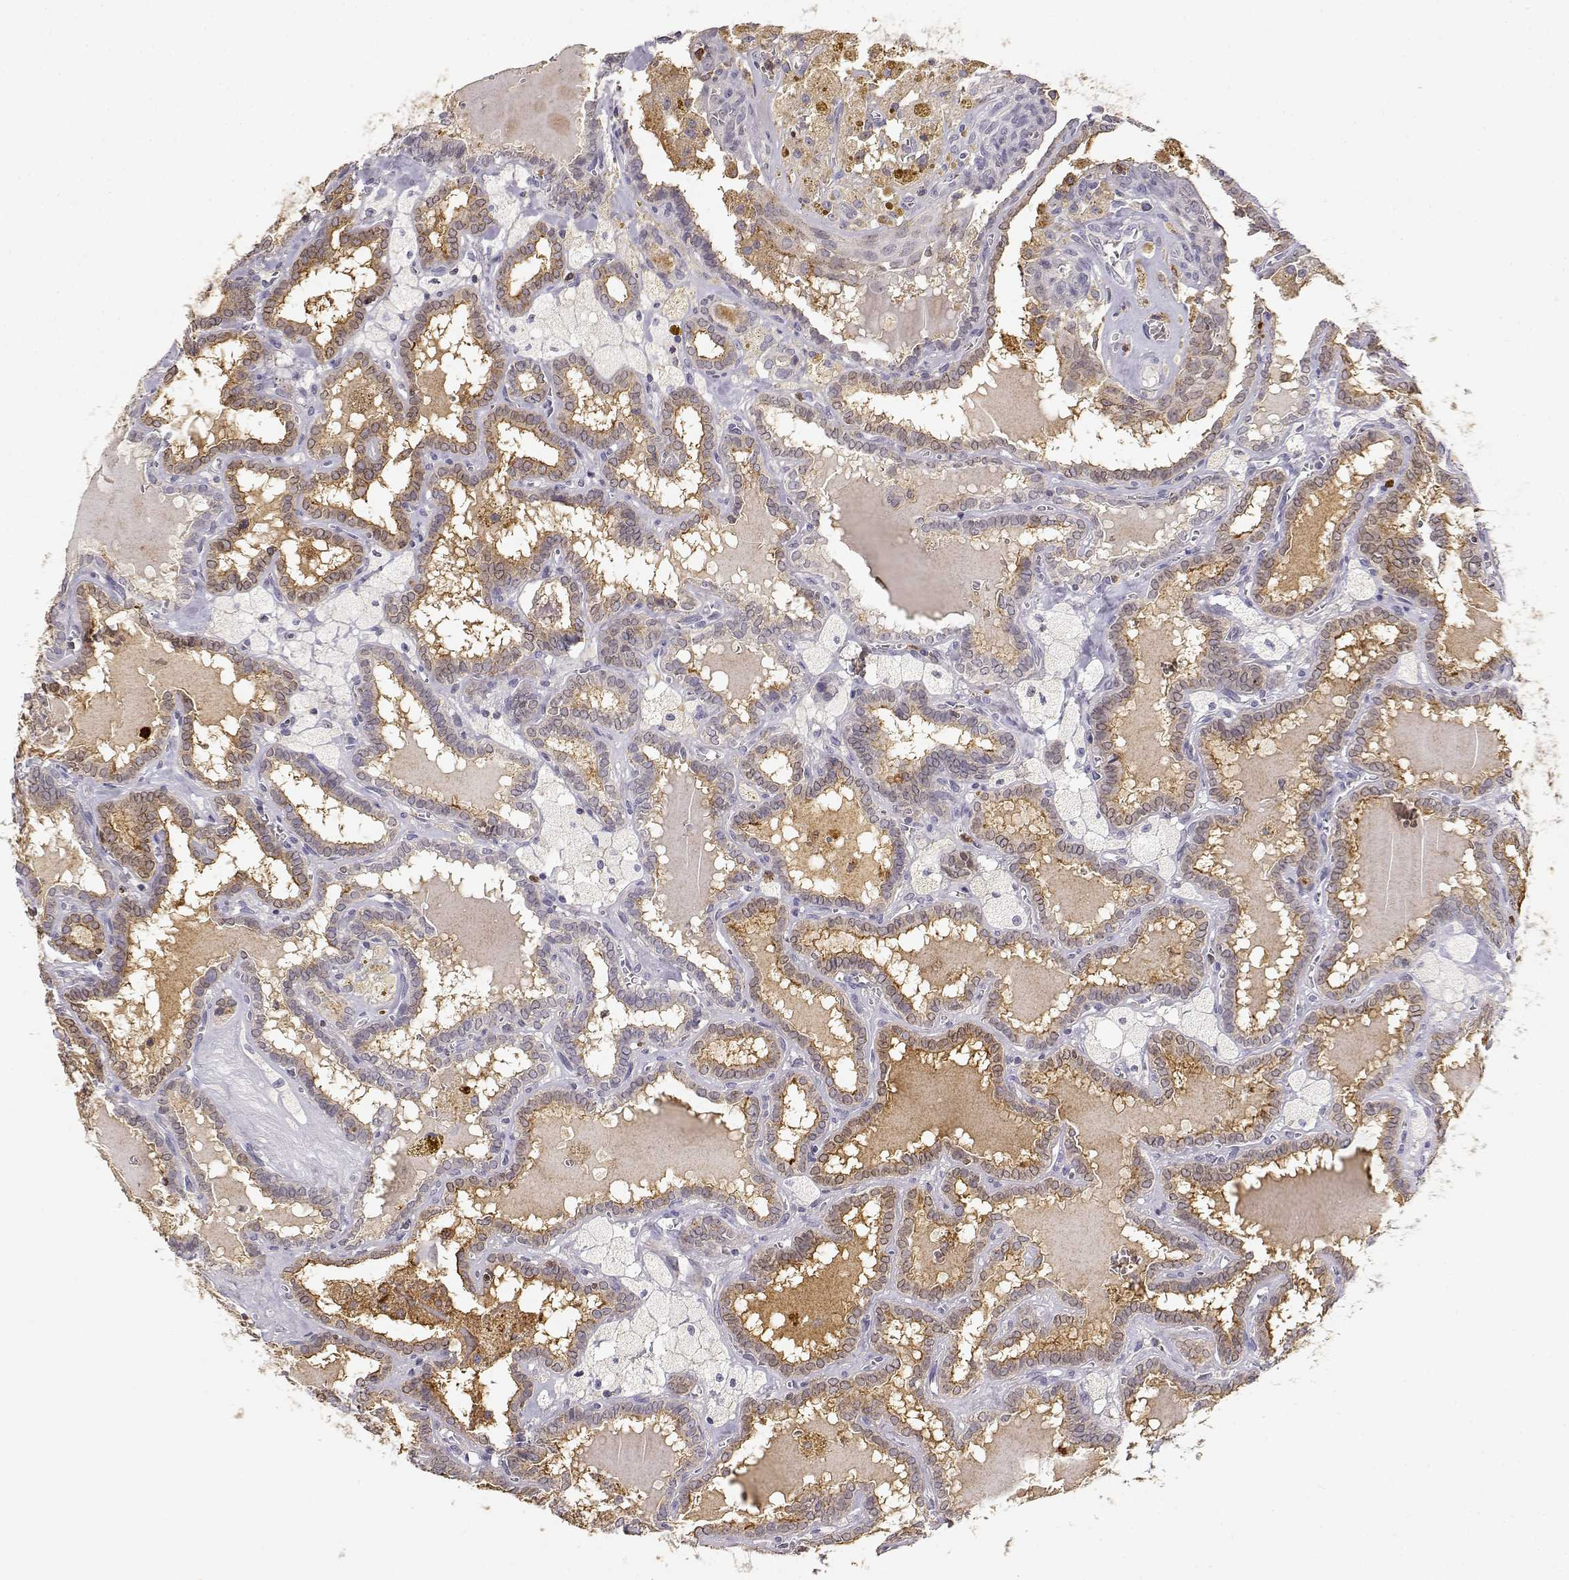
{"staining": {"intensity": "moderate", "quantity": "<25%", "location": "cytoplasmic/membranous"}, "tissue": "thyroid cancer", "cell_type": "Tumor cells", "image_type": "cancer", "snomed": [{"axis": "morphology", "description": "Papillary adenocarcinoma, NOS"}, {"axis": "topography", "description": "Thyroid gland"}], "caption": "The histopathology image shows immunohistochemical staining of thyroid cancer (papillary adenocarcinoma). There is moderate cytoplasmic/membranous expression is identified in approximately <25% of tumor cells.", "gene": "TNFRSF10C", "patient": {"sex": "female", "age": 39}}